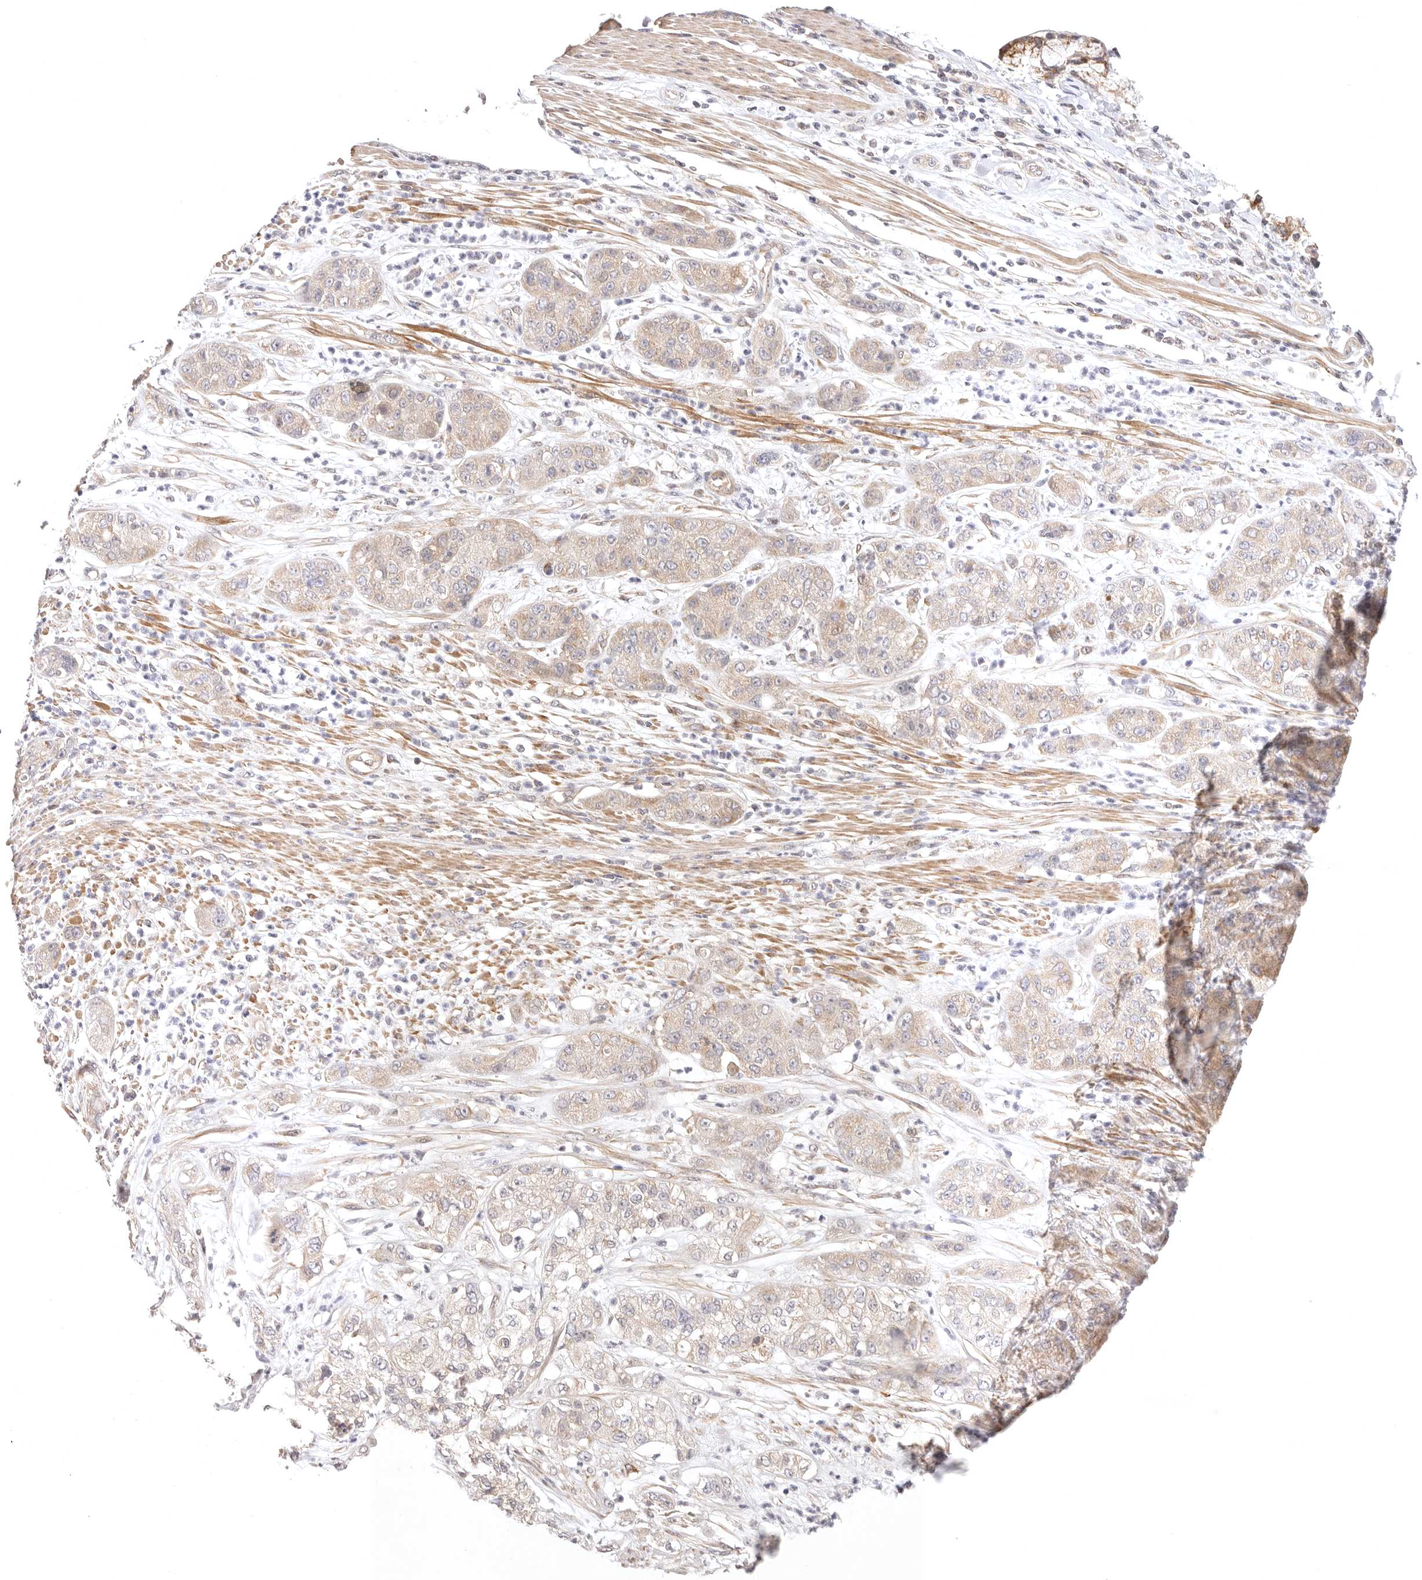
{"staining": {"intensity": "weak", "quantity": "25%-75%", "location": "cytoplasmic/membranous"}, "tissue": "pancreatic cancer", "cell_type": "Tumor cells", "image_type": "cancer", "snomed": [{"axis": "morphology", "description": "Adenocarcinoma, NOS"}, {"axis": "topography", "description": "Pancreas"}], "caption": "Adenocarcinoma (pancreatic) stained with immunohistochemistry exhibits weak cytoplasmic/membranous expression in about 25%-75% of tumor cells. (IHC, brightfield microscopy, high magnification).", "gene": "KCMF1", "patient": {"sex": "female", "age": 78}}